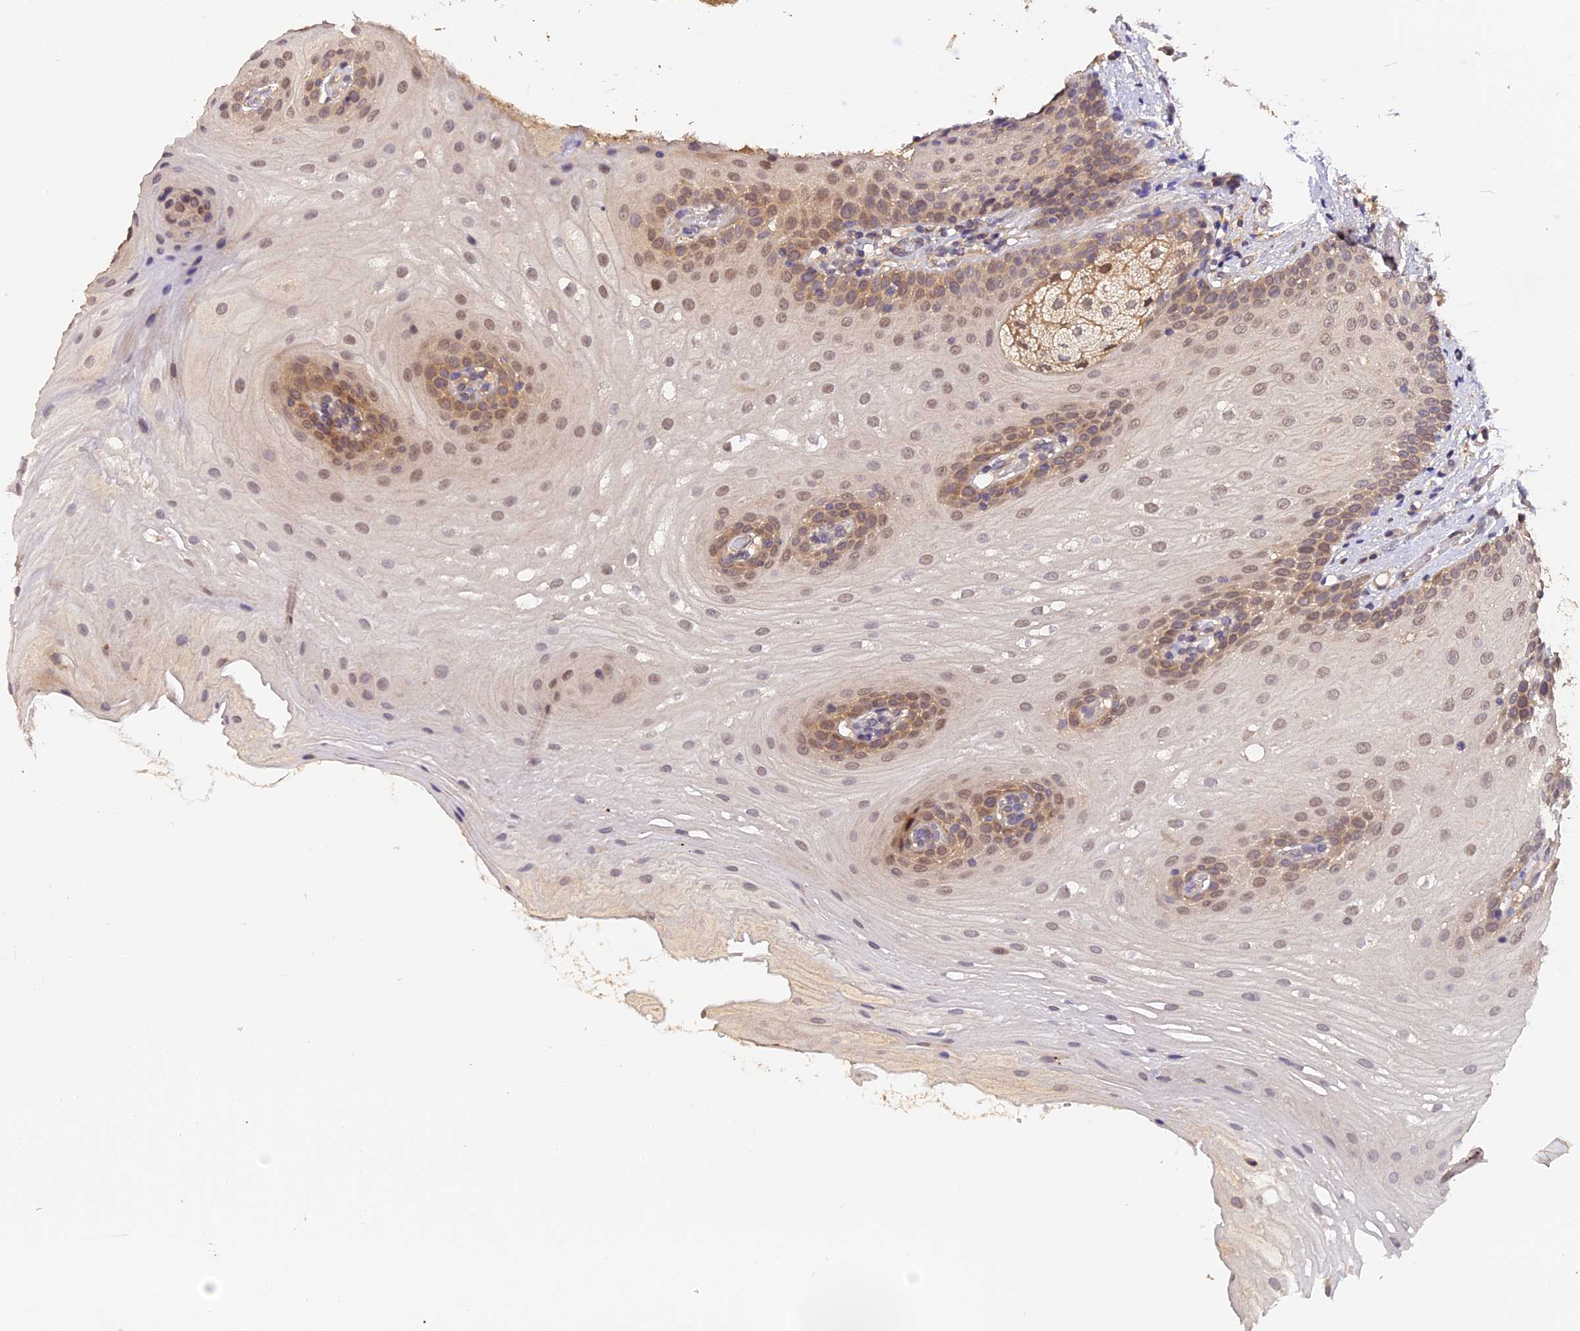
{"staining": {"intensity": "weak", "quantity": "25%-75%", "location": "cytoplasmic/membranous,nuclear"}, "tissue": "oral mucosa", "cell_type": "Squamous epithelial cells", "image_type": "normal", "snomed": [{"axis": "morphology", "description": "Normal tissue, NOS"}, {"axis": "topography", "description": "Oral tissue"}], "caption": "An image of oral mucosa stained for a protein reveals weak cytoplasmic/membranous,nuclear brown staining in squamous epithelial cells. (brown staining indicates protein expression, while blue staining denotes nuclei).", "gene": "TRMT1", "patient": {"sex": "female", "age": 54}}